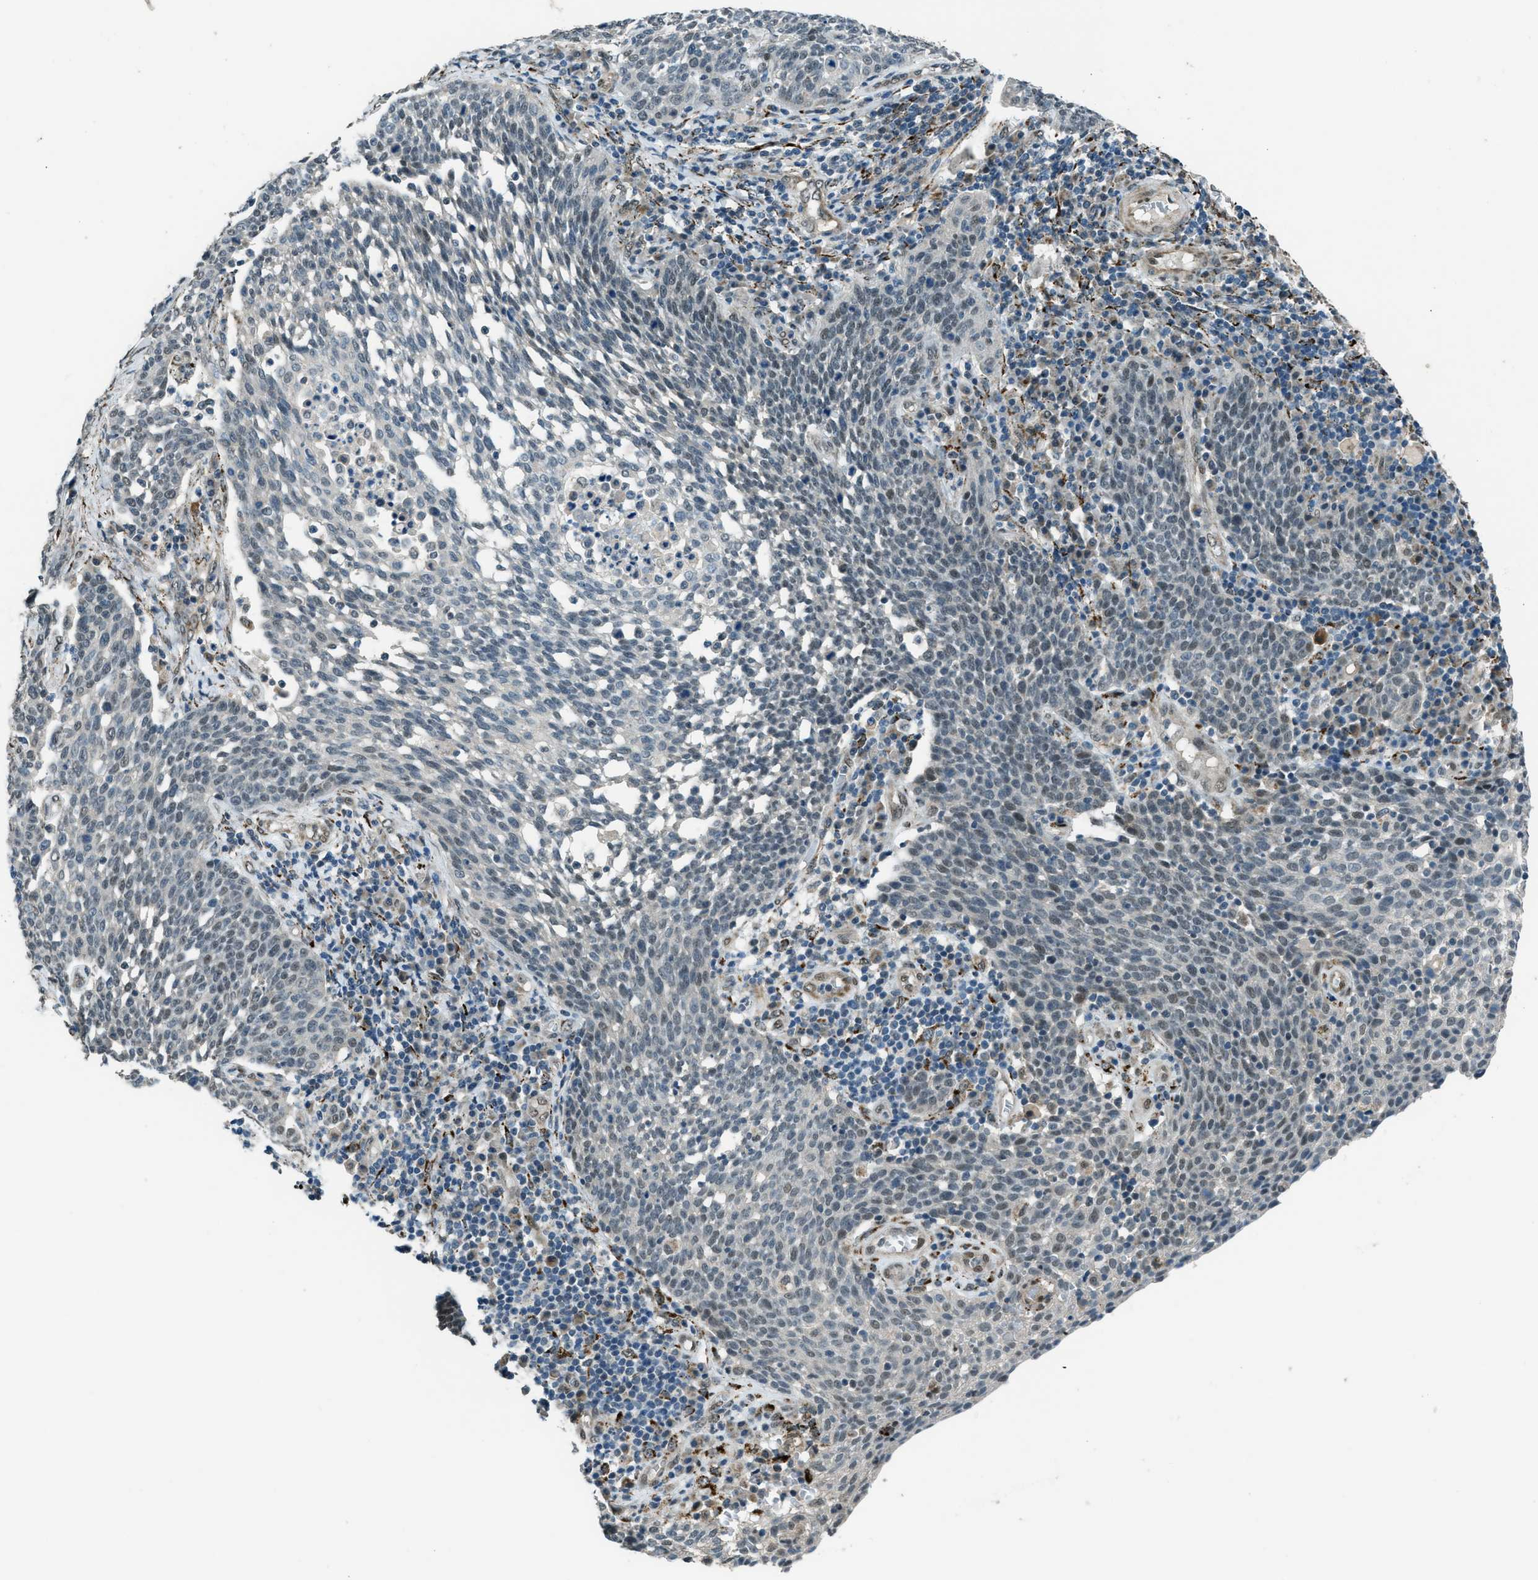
{"staining": {"intensity": "weak", "quantity": "<25%", "location": "nuclear"}, "tissue": "cervical cancer", "cell_type": "Tumor cells", "image_type": "cancer", "snomed": [{"axis": "morphology", "description": "Squamous cell carcinoma, NOS"}, {"axis": "topography", "description": "Cervix"}], "caption": "Tumor cells are negative for protein expression in human cervical squamous cell carcinoma.", "gene": "NPEPL1", "patient": {"sex": "female", "age": 34}}